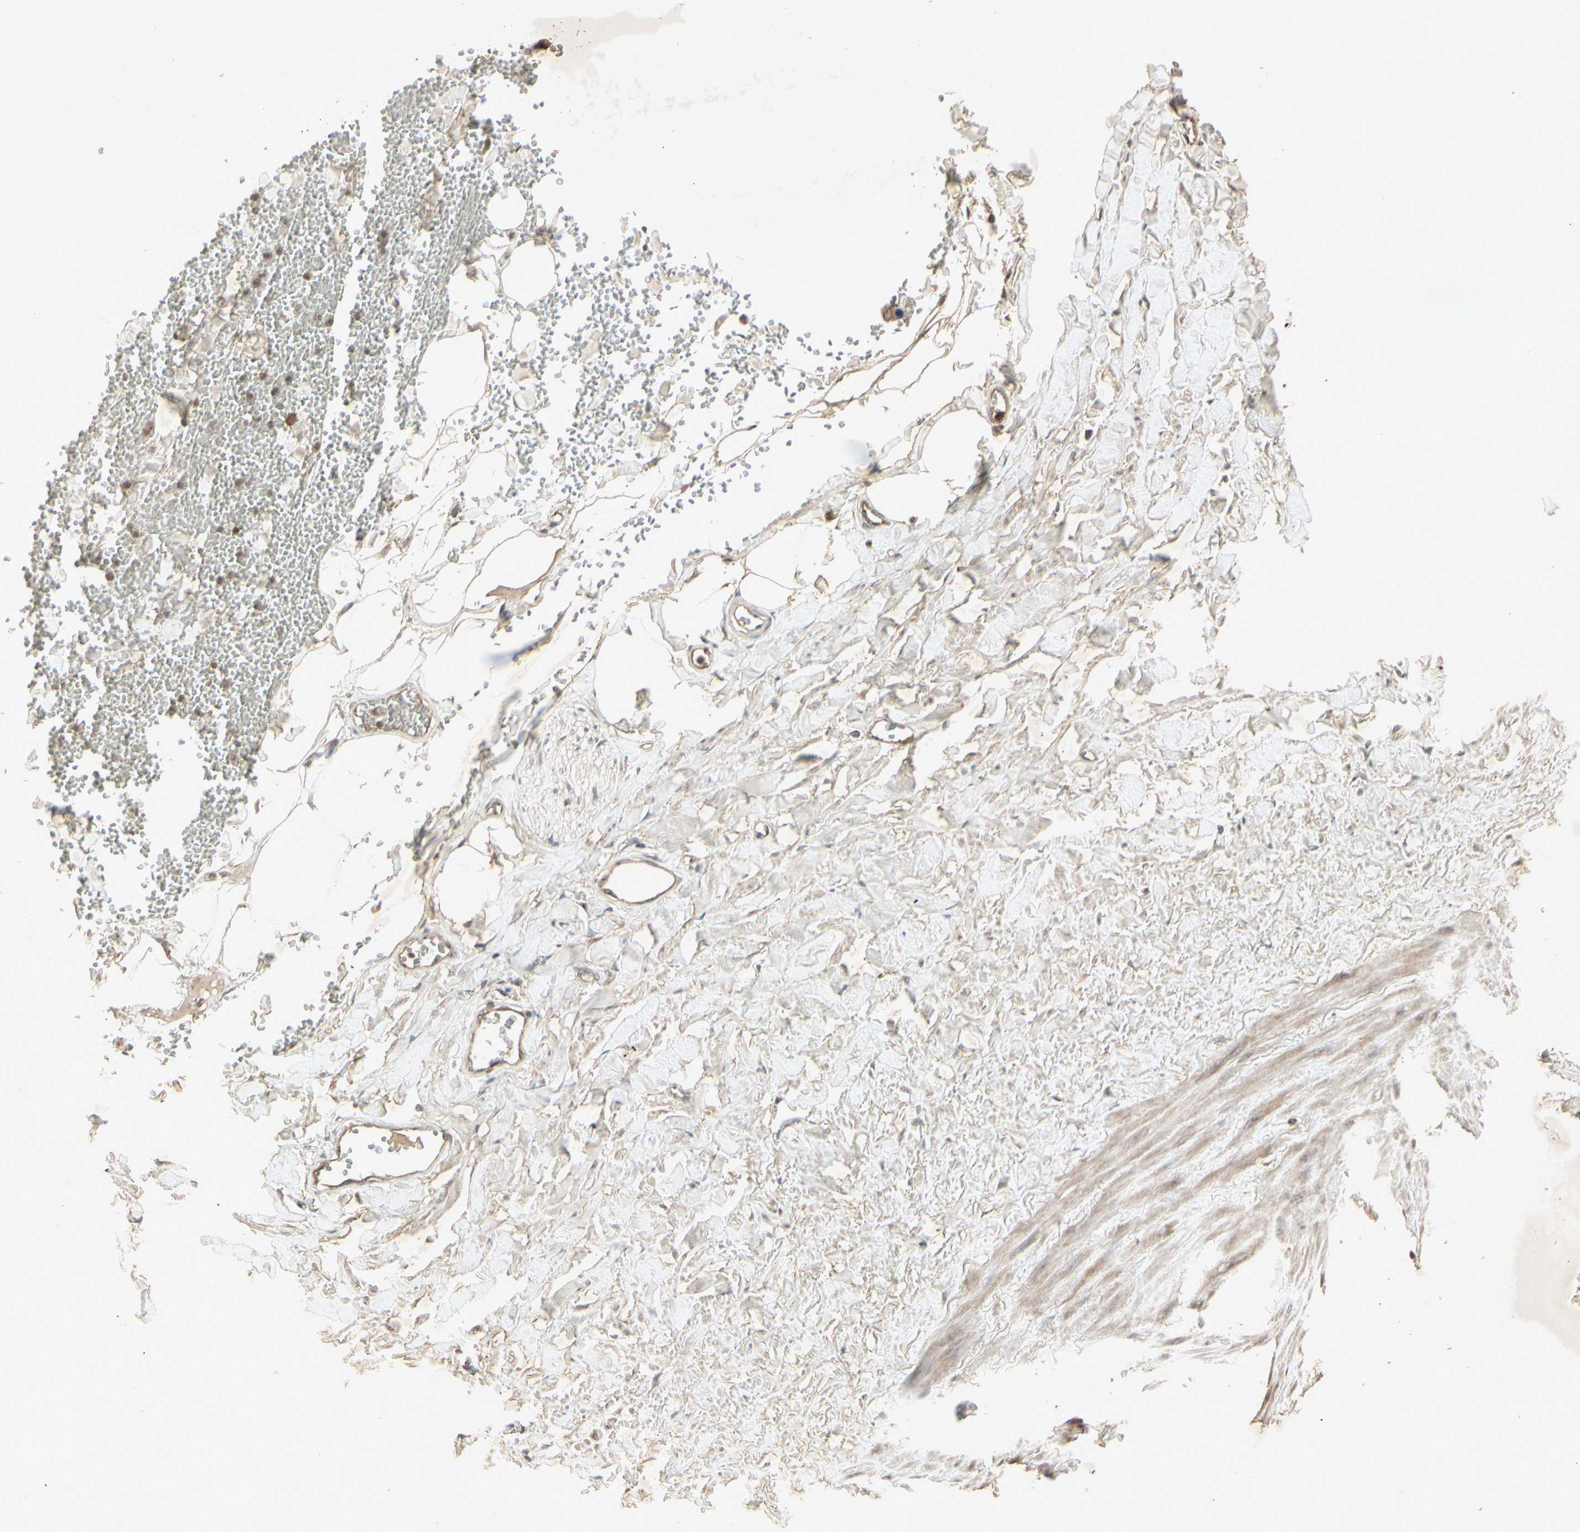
{"staining": {"intensity": "negative", "quantity": "none", "location": "none"}, "tissue": "adipose tissue", "cell_type": "Adipocytes", "image_type": "normal", "snomed": [{"axis": "morphology", "description": "Normal tissue, NOS"}, {"axis": "topography", "description": "Adipose tissue"}, {"axis": "topography", "description": "Peripheral nerve tissue"}], "caption": "Immunohistochemistry of unremarkable human adipose tissue displays no staining in adipocytes. (Stains: DAB (3,3'-diaminobenzidine) immunohistochemistry with hematoxylin counter stain, Microscopy: brightfield microscopy at high magnification).", "gene": "TEK", "patient": {"sex": "male", "age": 52}}